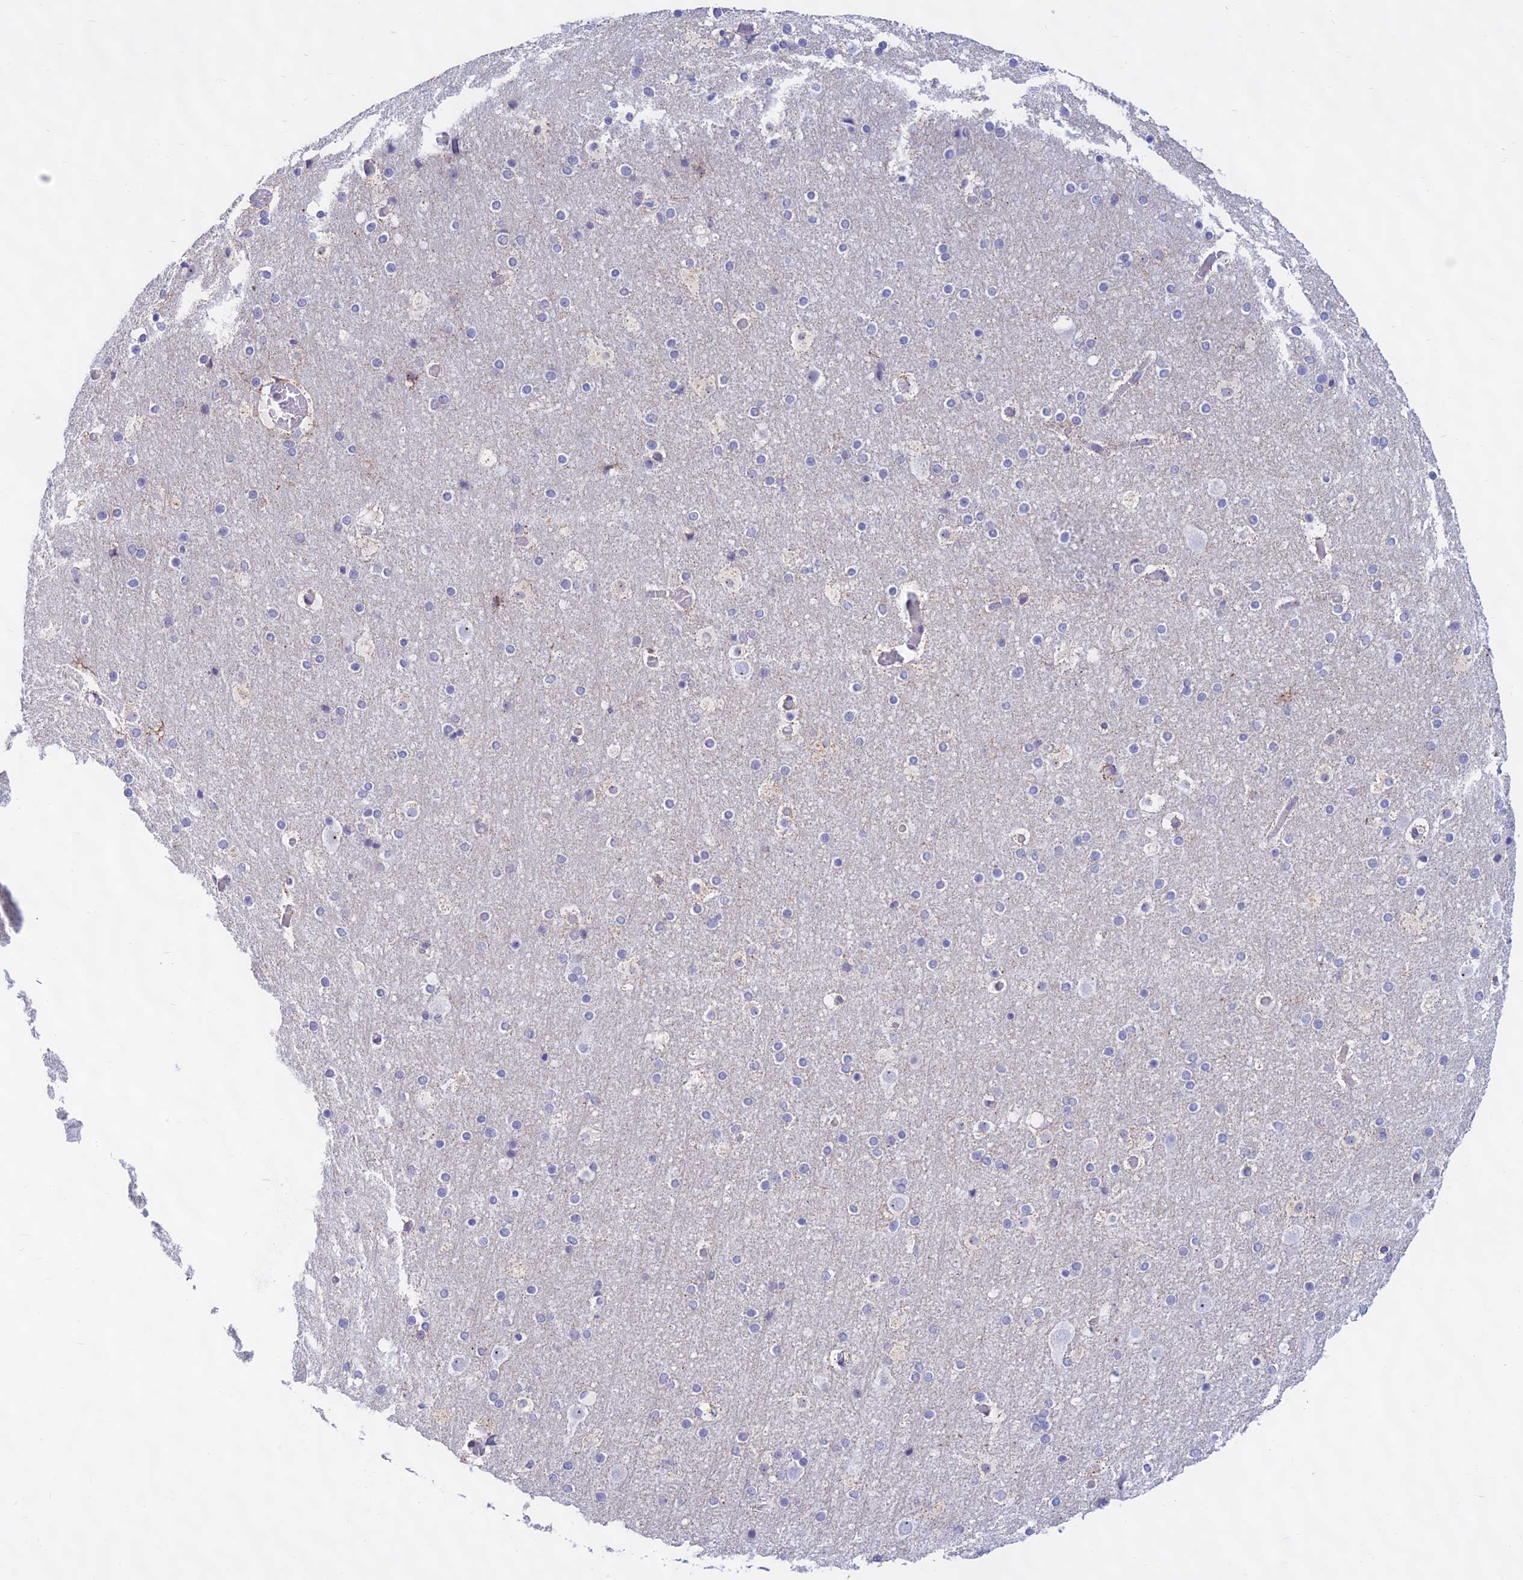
{"staining": {"intensity": "negative", "quantity": "none", "location": "none"}, "tissue": "cerebral cortex", "cell_type": "Endothelial cells", "image_type": "normal", "snomed": [{"axis": "morphology", "description": "Normal tissue, NOS"}, {"axis": "topography", "description": "Cerebral cortex"}], "caption": "This is a image of immunohistochemistry staining of normal cerebral cortex, which shows no staining in endothelial cells. (Stains: DAB (3,3'-diaminobenzidine) immunohistochemistry (IHC) with hematoxylin counter stain, Microscopy: brightfield microscopy at high magnification).", "gene": "KRR1", "patient": {"sex": "male", "age": 57}}